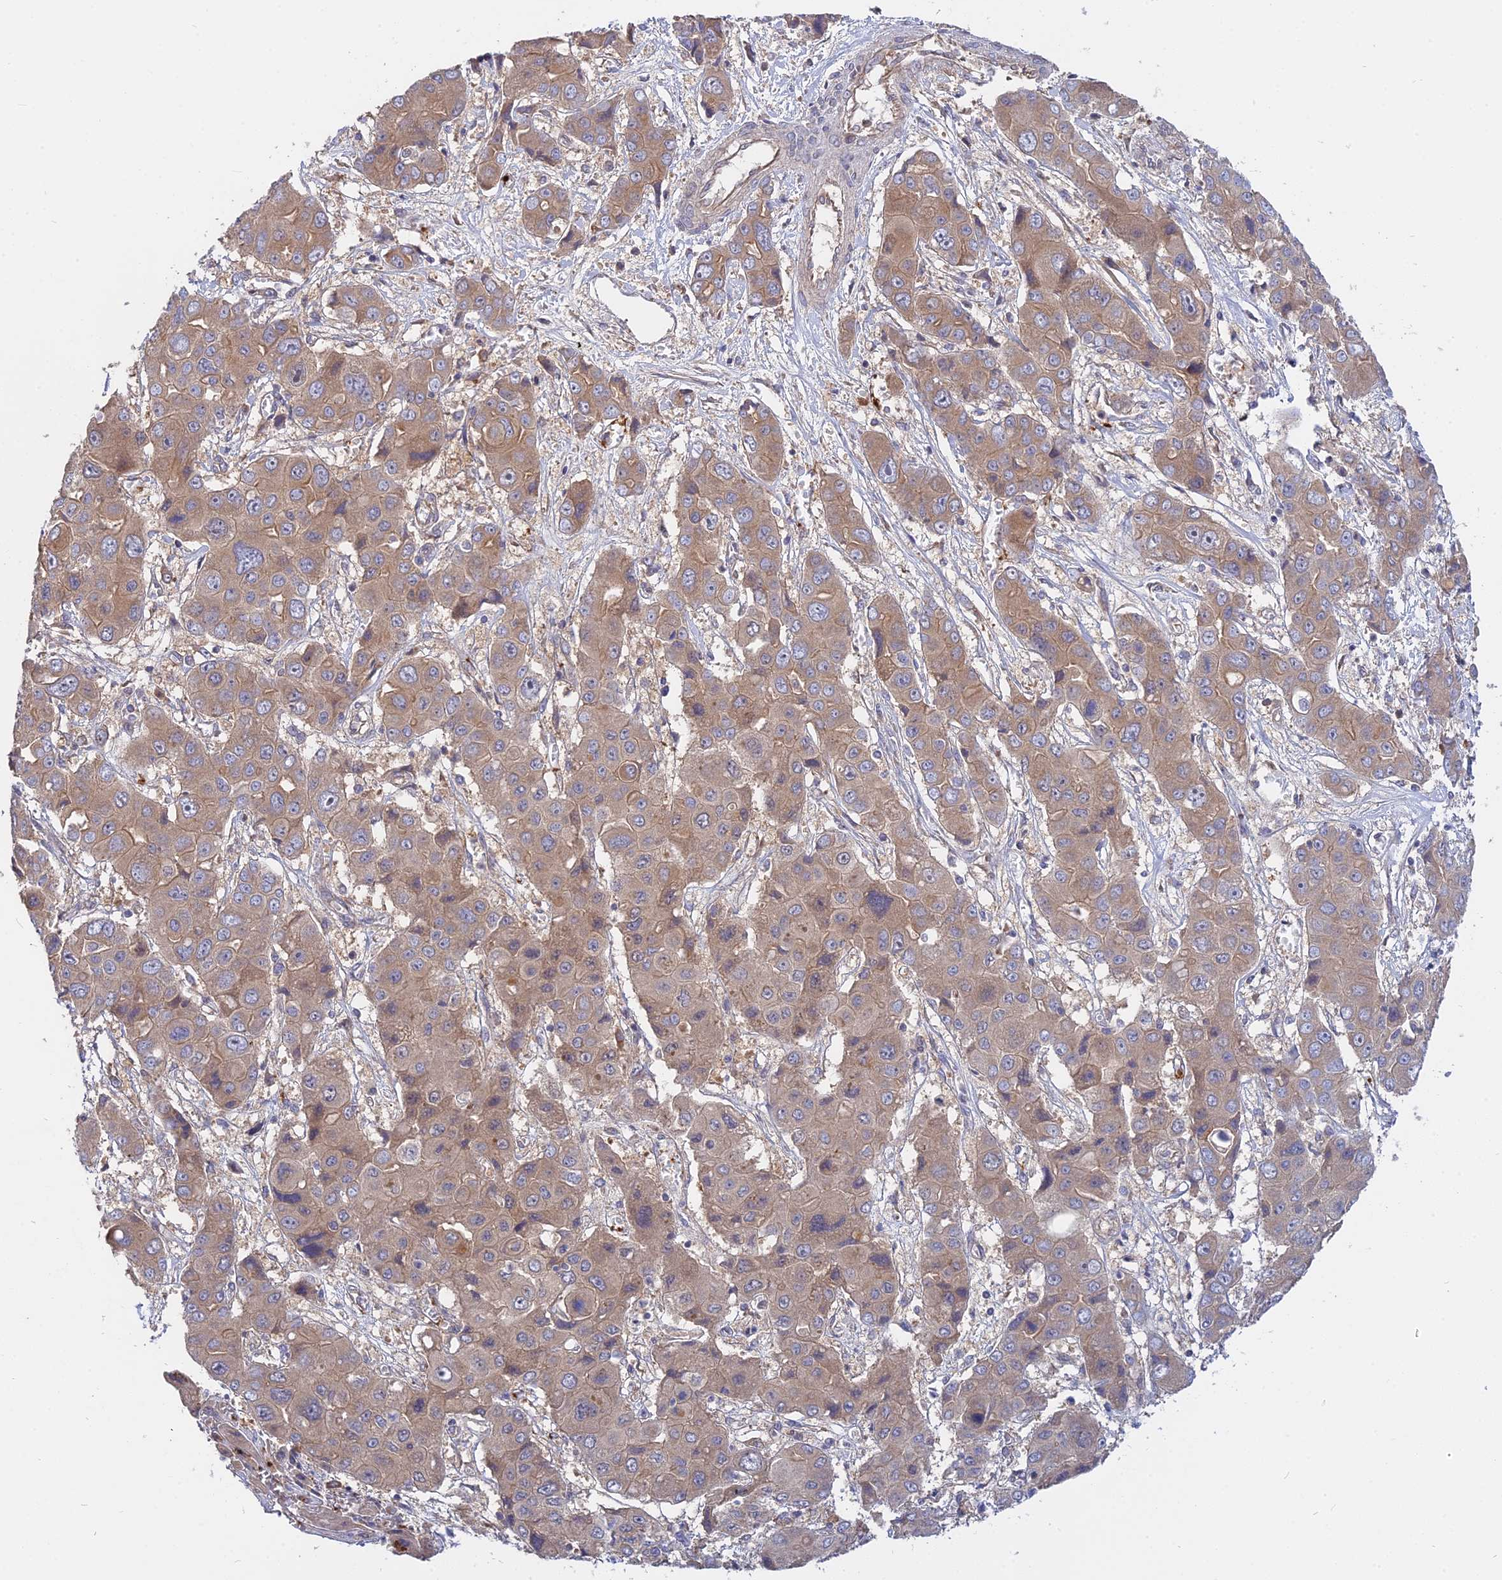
{"staining": {"intensity": "moderate", "quantity": ">75%", "location": "cytoplasmic/membranous"}, "tissue": "liver cancer", "cell_type": "Tumor cells", "image_type": "cancer", "snomed": [{"axis": "morphology", "description": "Cholangiocarcinoma"}, {"axis": "topography", "description": "Liver"}], "caption": "Liver cancer (cholangiocarcinoma) stained for a protein (brown) demonstrates moderate cytoplasmic/membranous positive staining in about >75% of tumor cells.", "gene": "IL21R", "patient": {"sex": "male", "age": 67}}